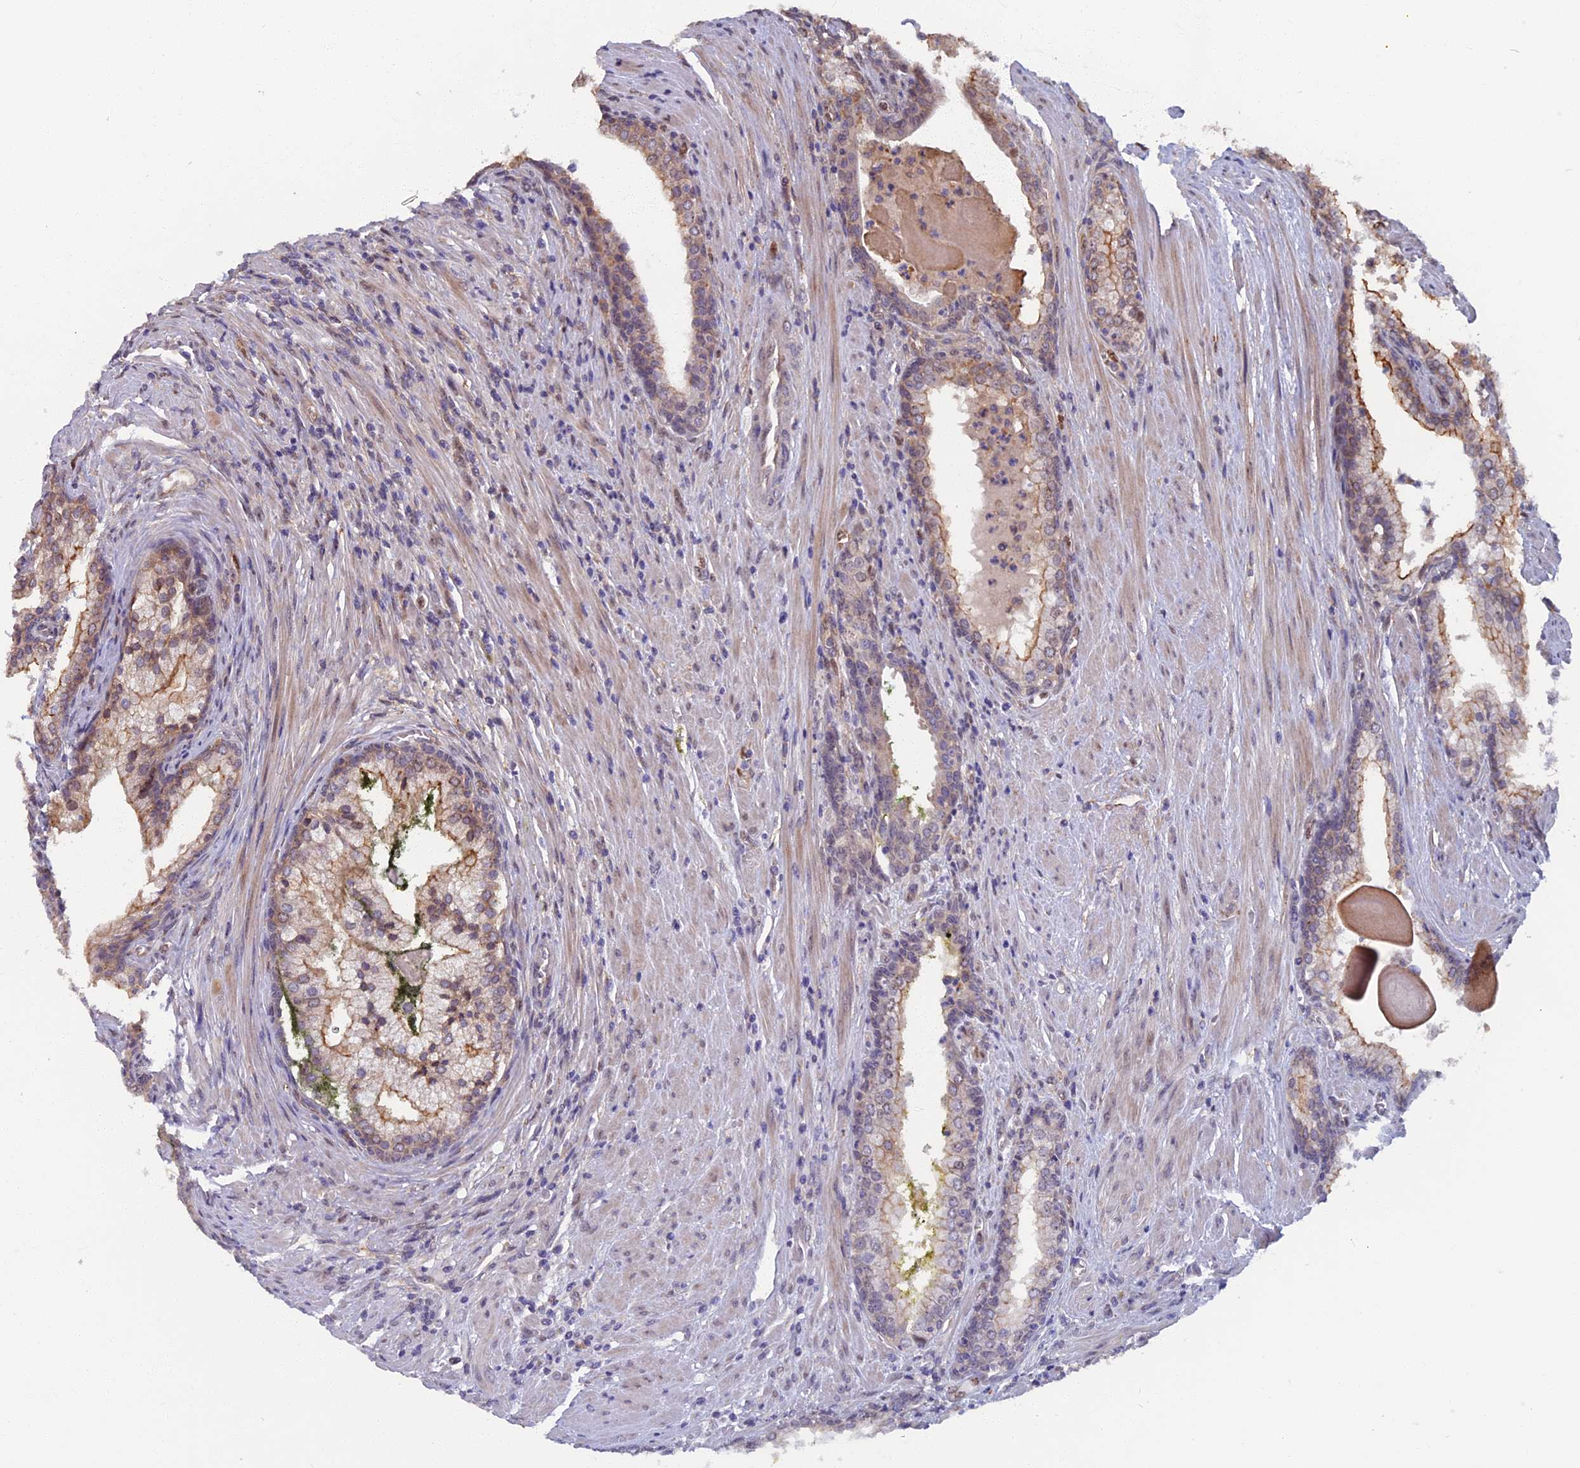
{"staining": {"intensity": "moderate", "quantity": "<25%", "location": "cytoplasmic/membranous"}, "tissue": "prostate cancer", "cell_type": "Tumor cells", "image_type": "cancer", "snomed": [{"axis": "morphology", "description": "Adenocarcinoma, Low grade"}, {"axis": "topography", "description": "Prostate"}], "caption": "Low-grade adenocarcinoma (prostate) stained with a brown dye displays moderate cytoplasmic/membranous positive staining in approximately <25% of tumor cells.", "gene": "SPG11", "patient": {"sex": "male", "age": 54}}